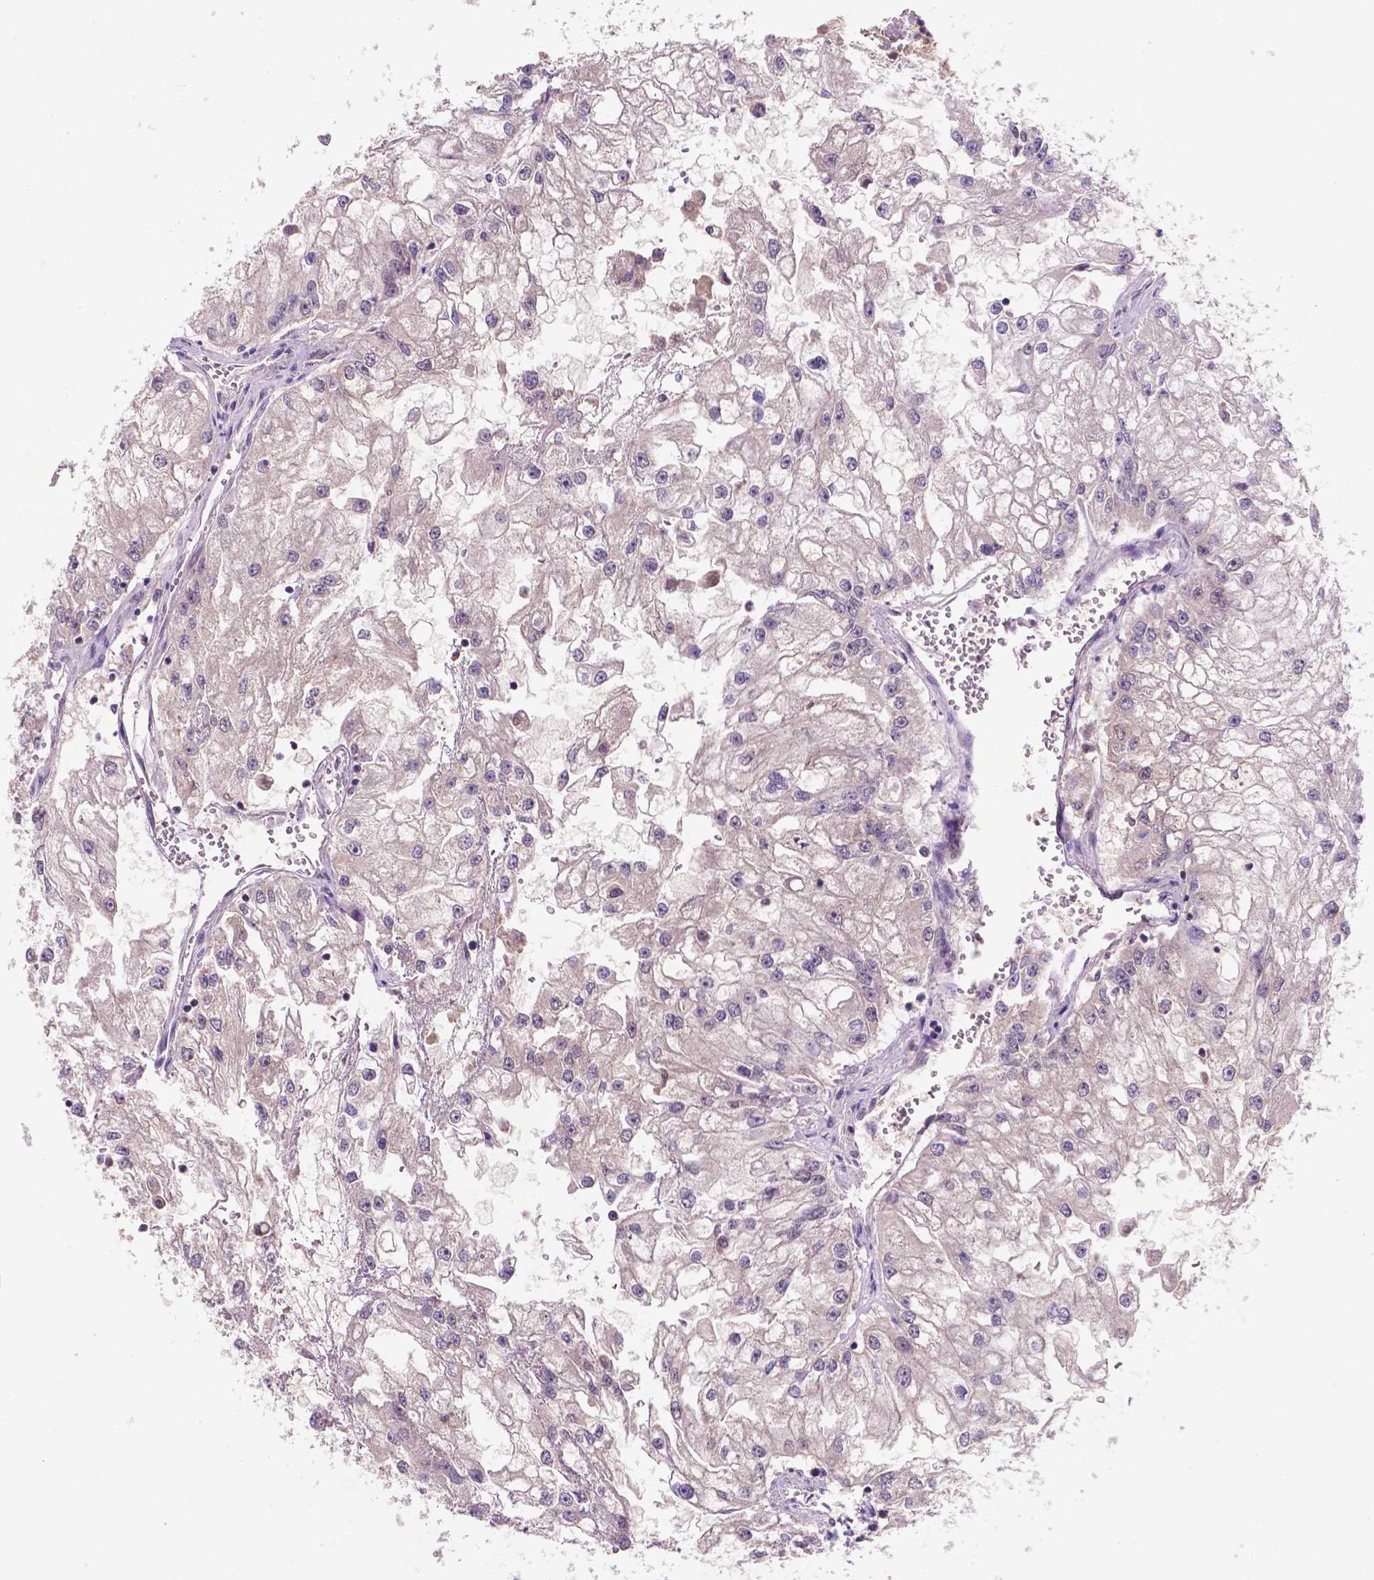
{"staining": {"intensity": "weak", "quantity": "25%-75%", "location": "cytoplasmic/membranous,nuclear"}, "tissue": "renal cancer", "cell_type": "Tumor cells", "image_type": "cancer", "snomed": [{"axis": "morphology", "description": "Adenocarcinoma, NOS"}, {"axis": "topography", "description": "Kidney"}], "caption": "There is low levels of weak cytoplasmic/membranous and nuclear expression in tumor cells of renal cancer, as demonstrated by immunohistochemical staining (brown color).", "gene": "UBE2L6", "patient": {"sex": "male", "age": 59}}